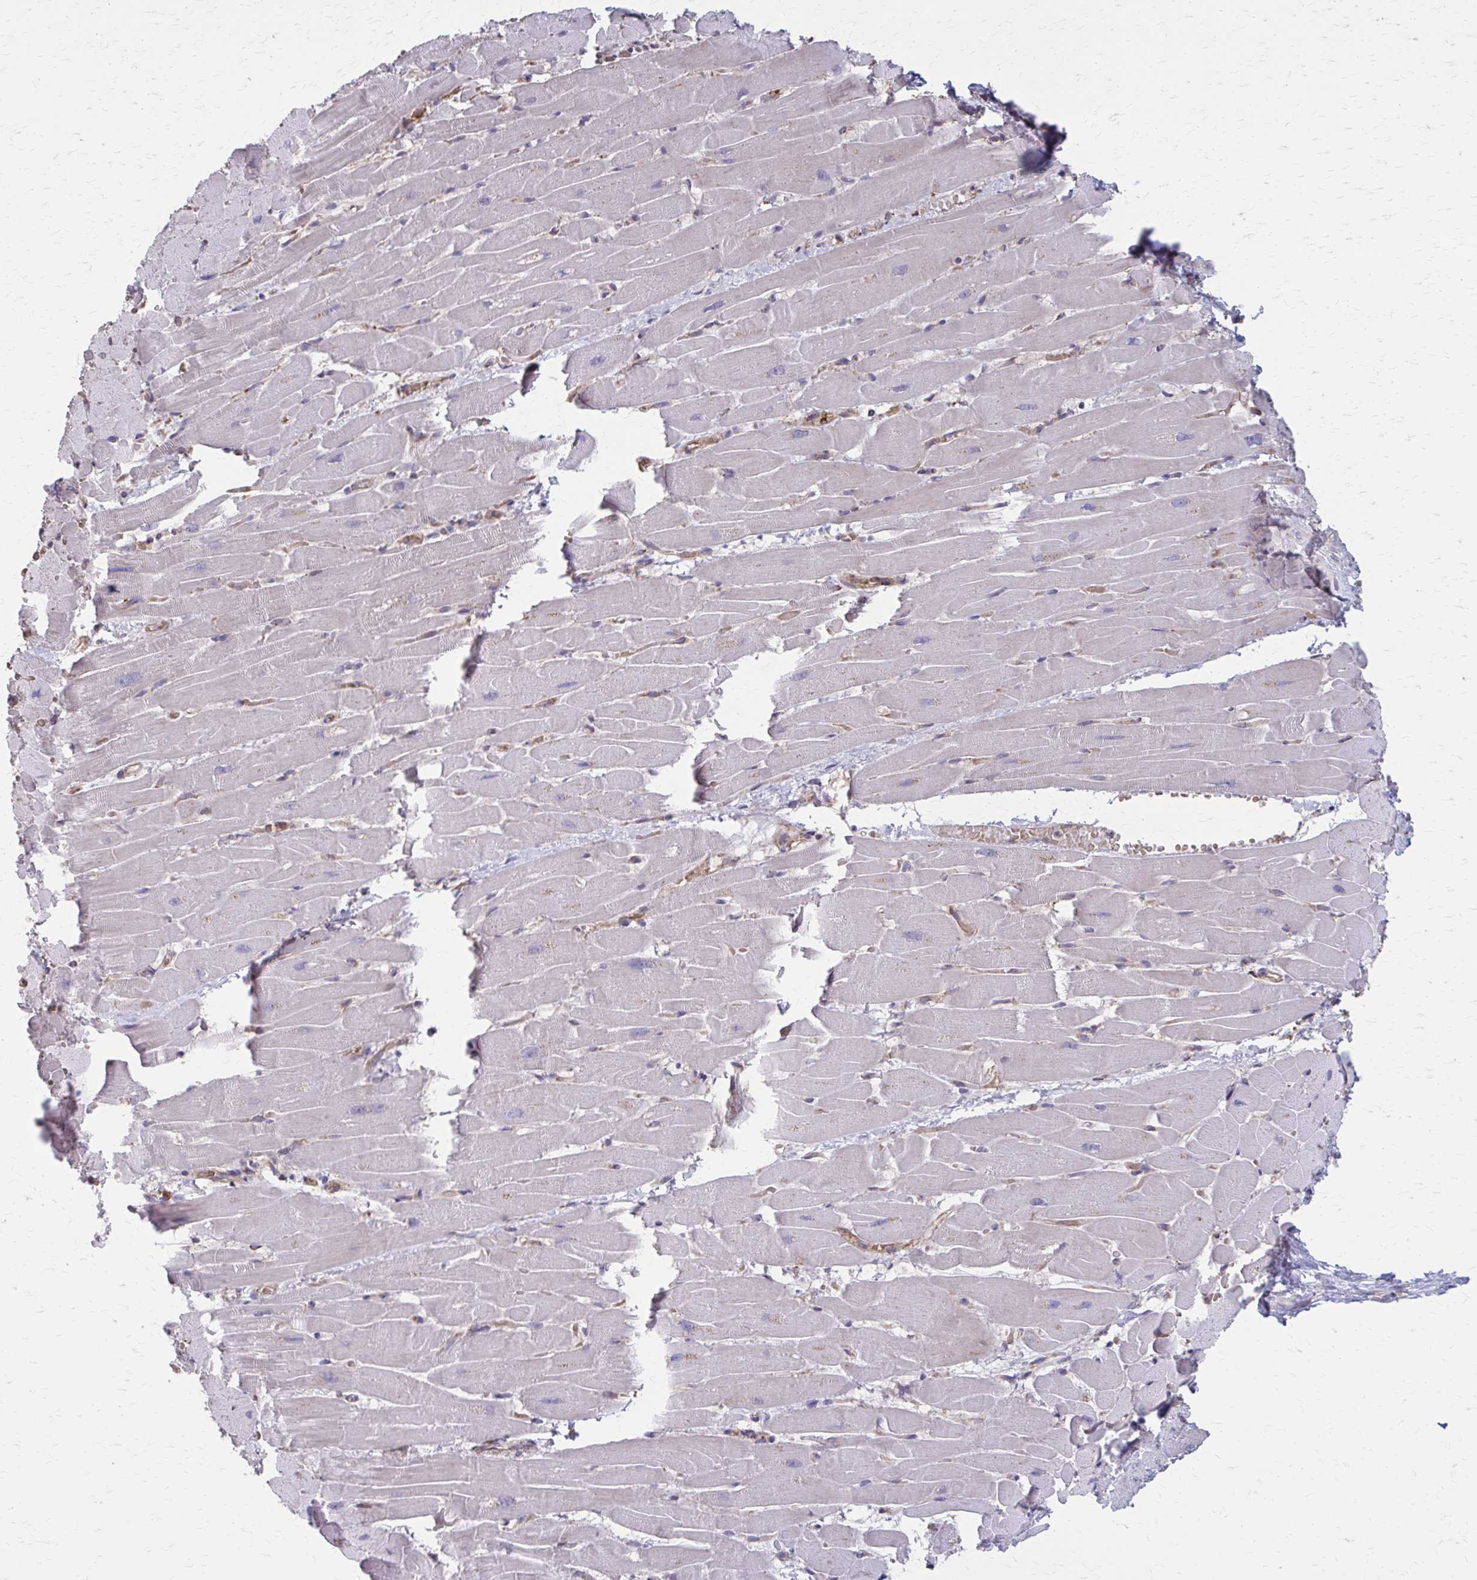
{"staining": {"intensity": "negative", "quantity": "none", "location": "none"}, "tissue": "heart muscle", "cell_type": "Cardiomyocytes", "image_type": "normal", "snomed": [{"axis": "morphology", "description": "Normal tissue, NOS"}, {"axis": "topography", "description": "Heart"}], "caption": "High power microscopy histopathology image of an immunohistochemistry (IHC) image of normal heart muscle, revealing no significant positivity in cardiomyocytes. Brightfield microscopy of immunohistochemistry stained with DAB (3,3'-diaminobenzidine) (brown) and hematoxylin (blue), captured at high magnification.", "gene": "MMP14", "patient": {"sex": "male", "age": 37}}